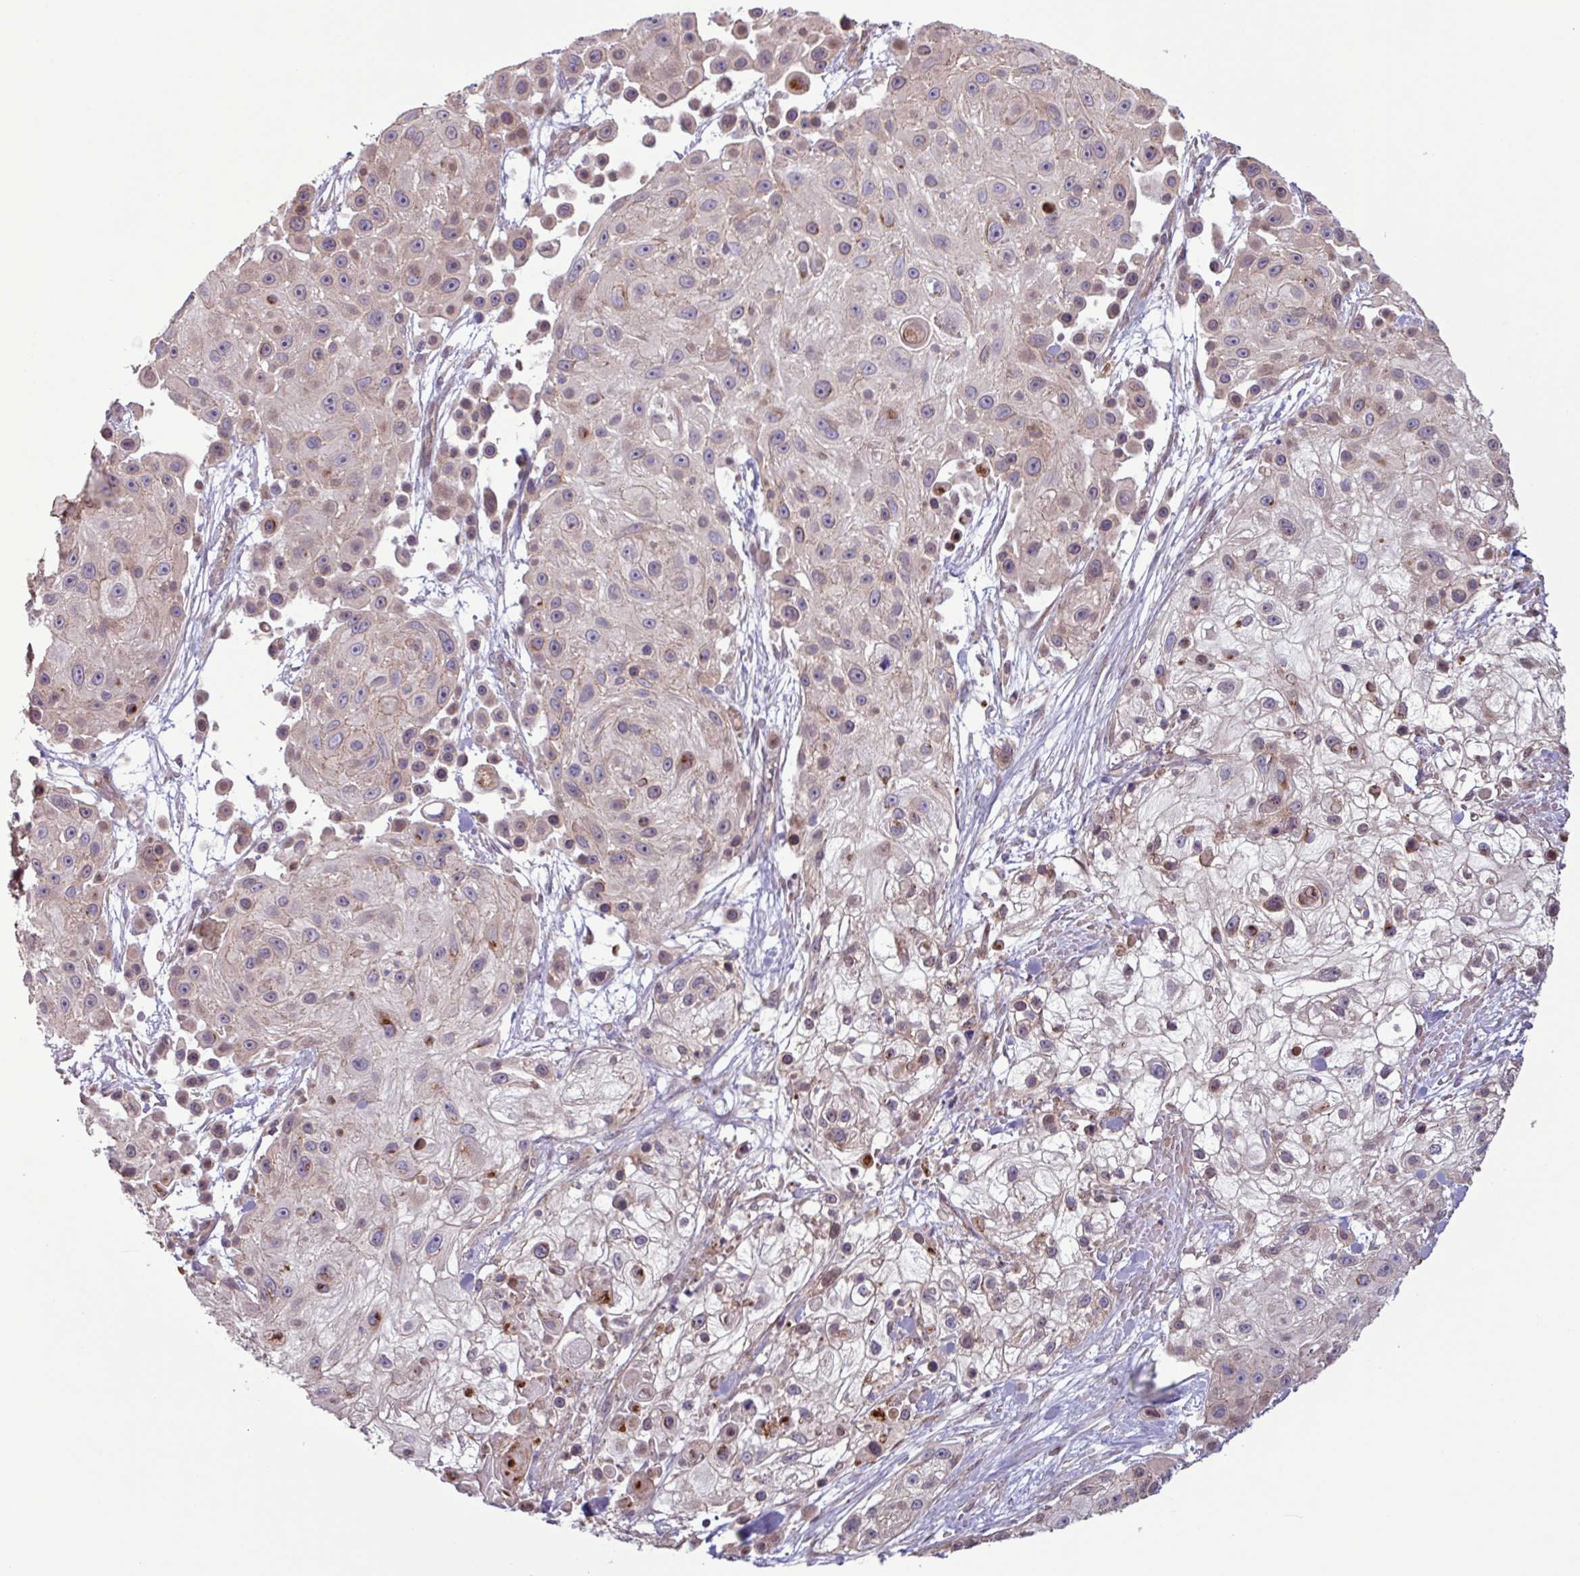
{"staining": {"intensity": "moderate", "quantity": "<25%", "location": "cytoplasmic/membranous"}, "tissue": "skin cancer", "cell_type": "Tumor cells", "image_type": "cancer", "snomed": [{"axis": "morphology", "description": "Squamous cell carcinoma, NOS"}, {"axis": "topography", "description": "Skin"}], "caption": "Immunohistochemical staining of human skin cancer demonstrates low levels of moderate cytoplasmic/membranous protein expression in approximately <25% of tumor cells.", "gene": "PDPR", "patient": {"sex": "male", "age": 67}}